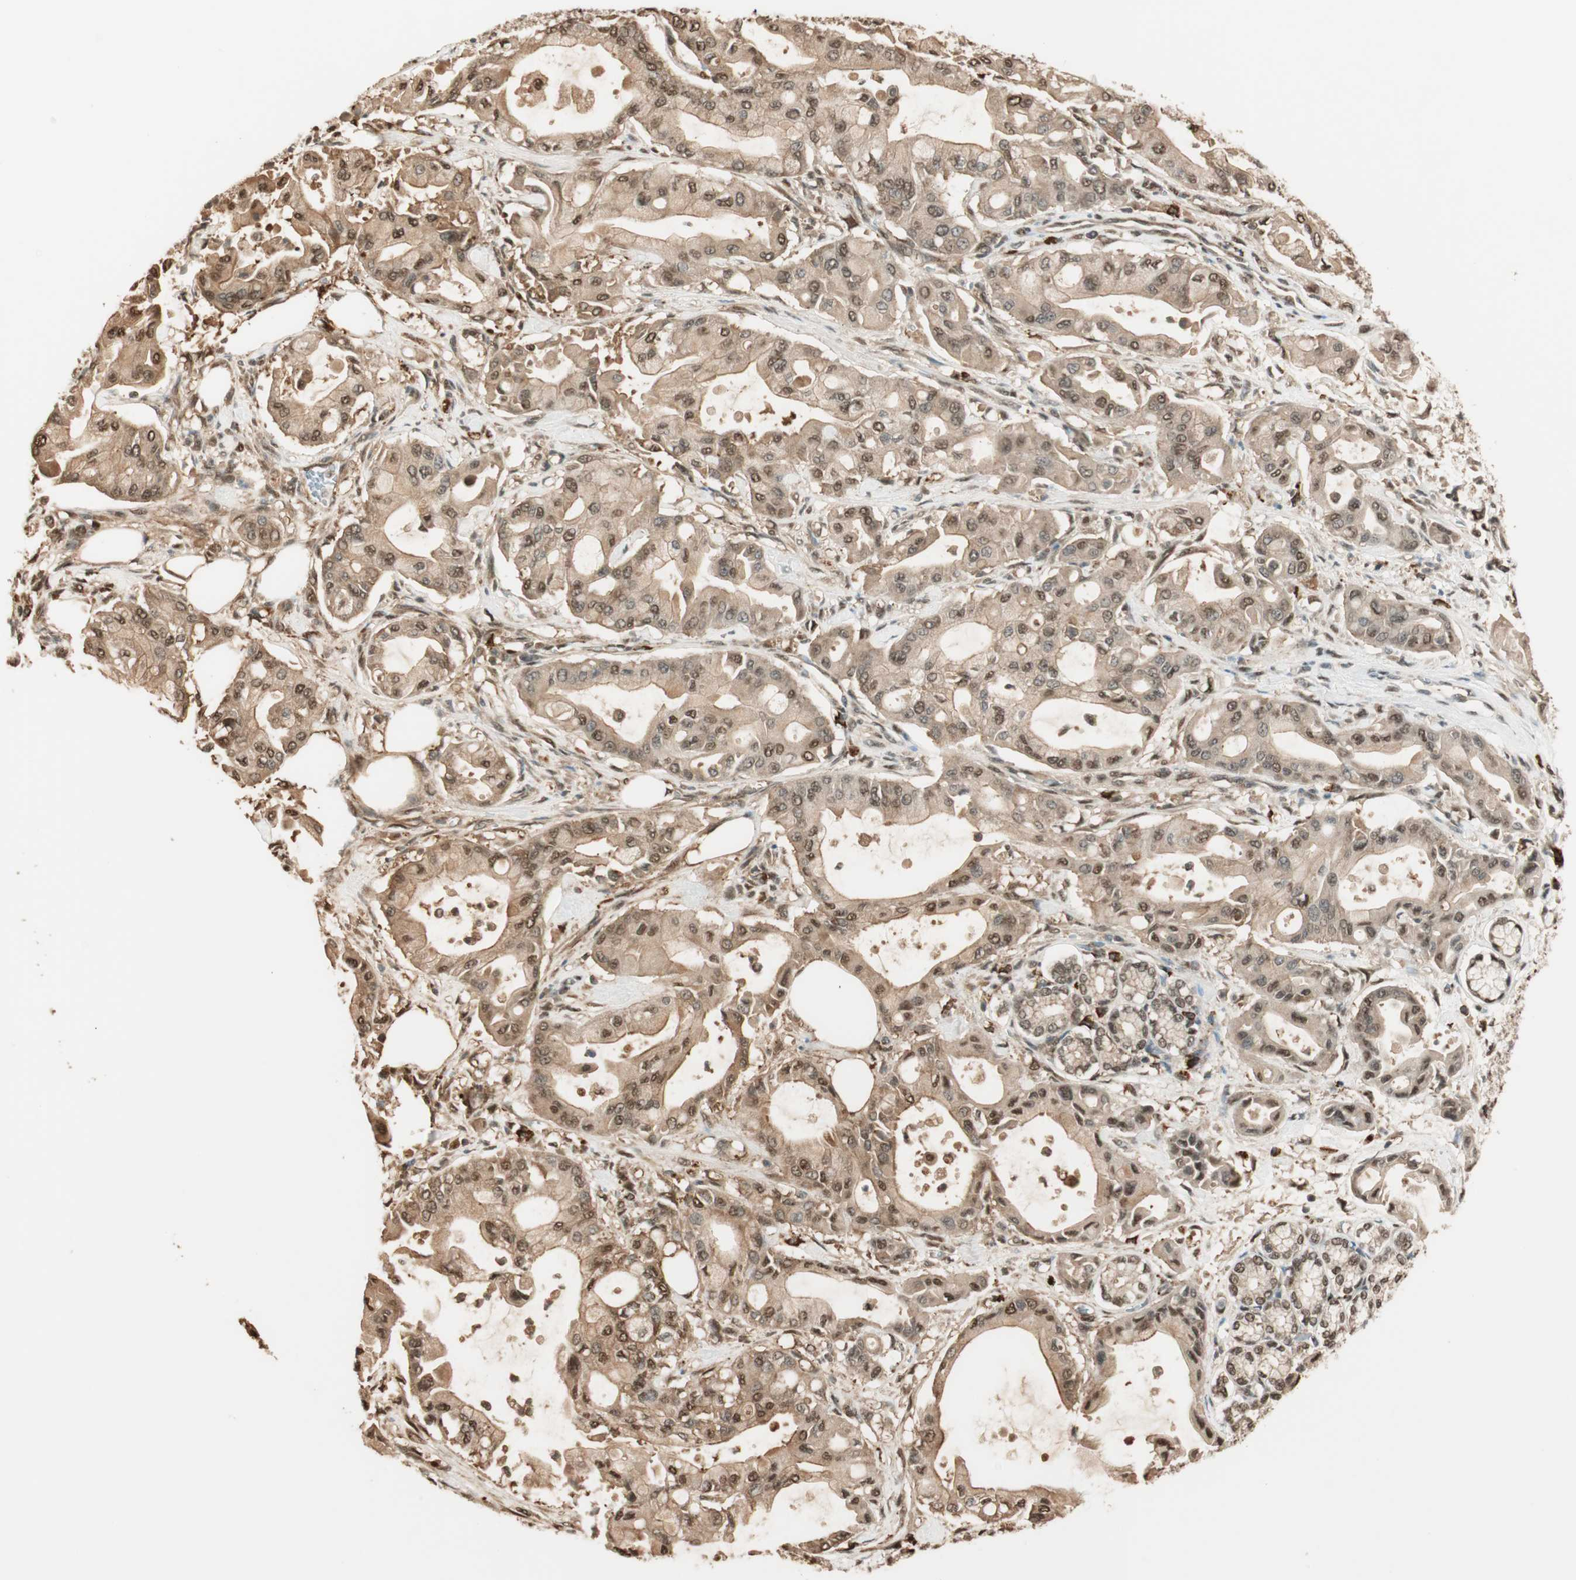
{"staining": {"intensity": "moderate", "quantity": ">75%", "location": "cytoplasmic/membranous,nuclear"}, "tissue": "pancreatic cancer", "cell_type": "Tumor cells", "image_type": "cancer", "snomed": [{"axis": "morphology", "description": "Adenocarcinoma, NOS"}, {"axis": "morphology", "description": "Adenocarcinoma, metastatic, NOS"}, {"axis": "topography", "description": "Lymph node"}, {"axis": "topography", "description": "Pancreas"}, {"axis": "topography", "description": "Duodenum"}], "caption": "DAB immunohistochemical staining of human pancreatic cancer reveals moderate cytoplasmic/membranous and nuclear protein staining in about >75% of tumor cells.", "gene": "ZNF443", "patient": {"sex": "female", "age": 64}}